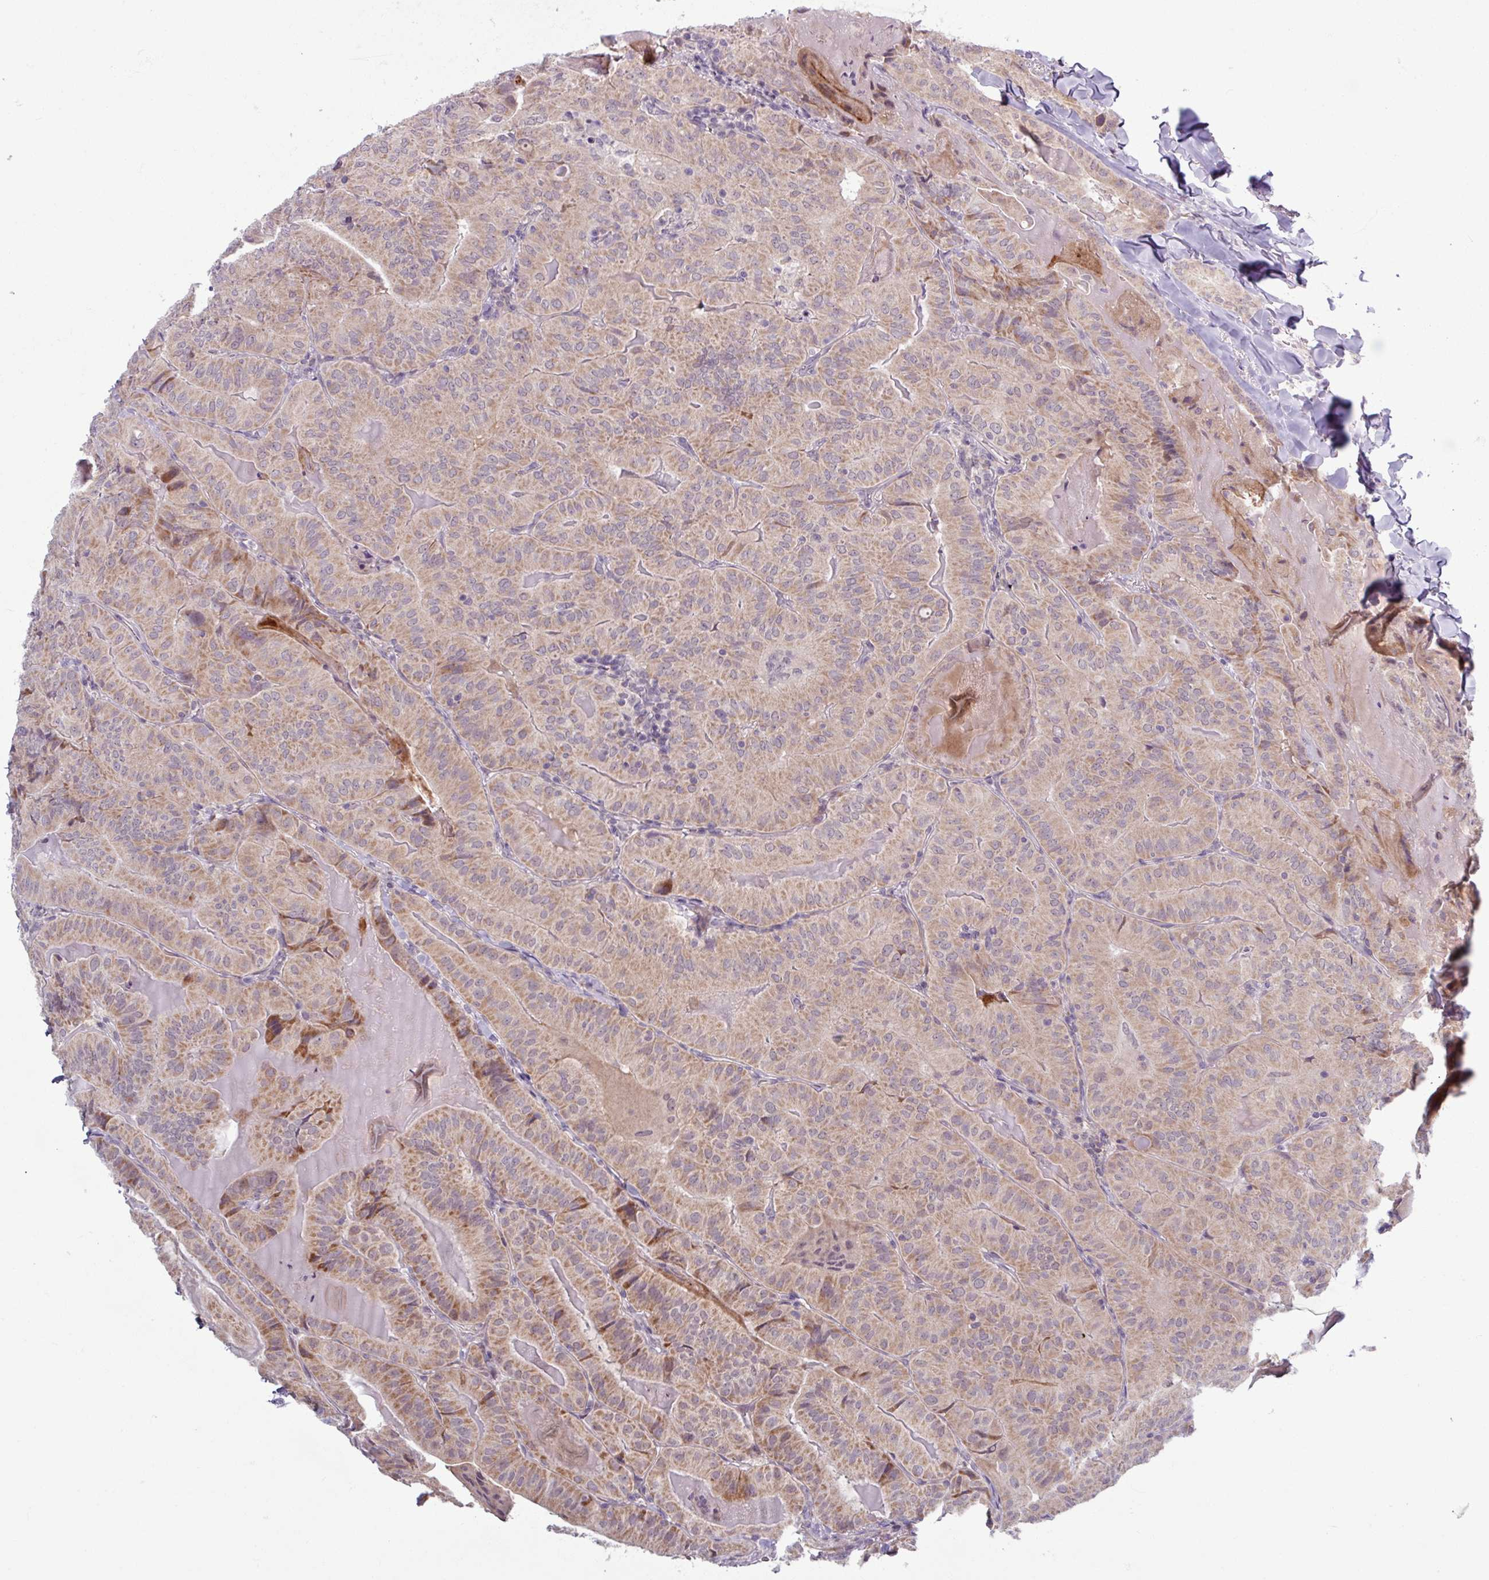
{"staining": {"intensity": "moderate", "quantity": ">75%", "location": "cytoplasmic/membranous"}, "tissue": "thyroid cancer", "cell_type": "Tumor cells", "image_type": "cancer", "snomed": [{"axis": "morphology", "description": "Papillary adenocarcinoma, NOS"}, {"axis": "topography", "description": "Thyroid gland"}], "caption": "Tumor cells show medium levels of moderate cytoplasmic/membranous staining in approximately >75% of cells in human thyroid papillary adenocarcinoma.", "gene": "OGFOD3", "patient": {"sex": "female", "age": 68}}